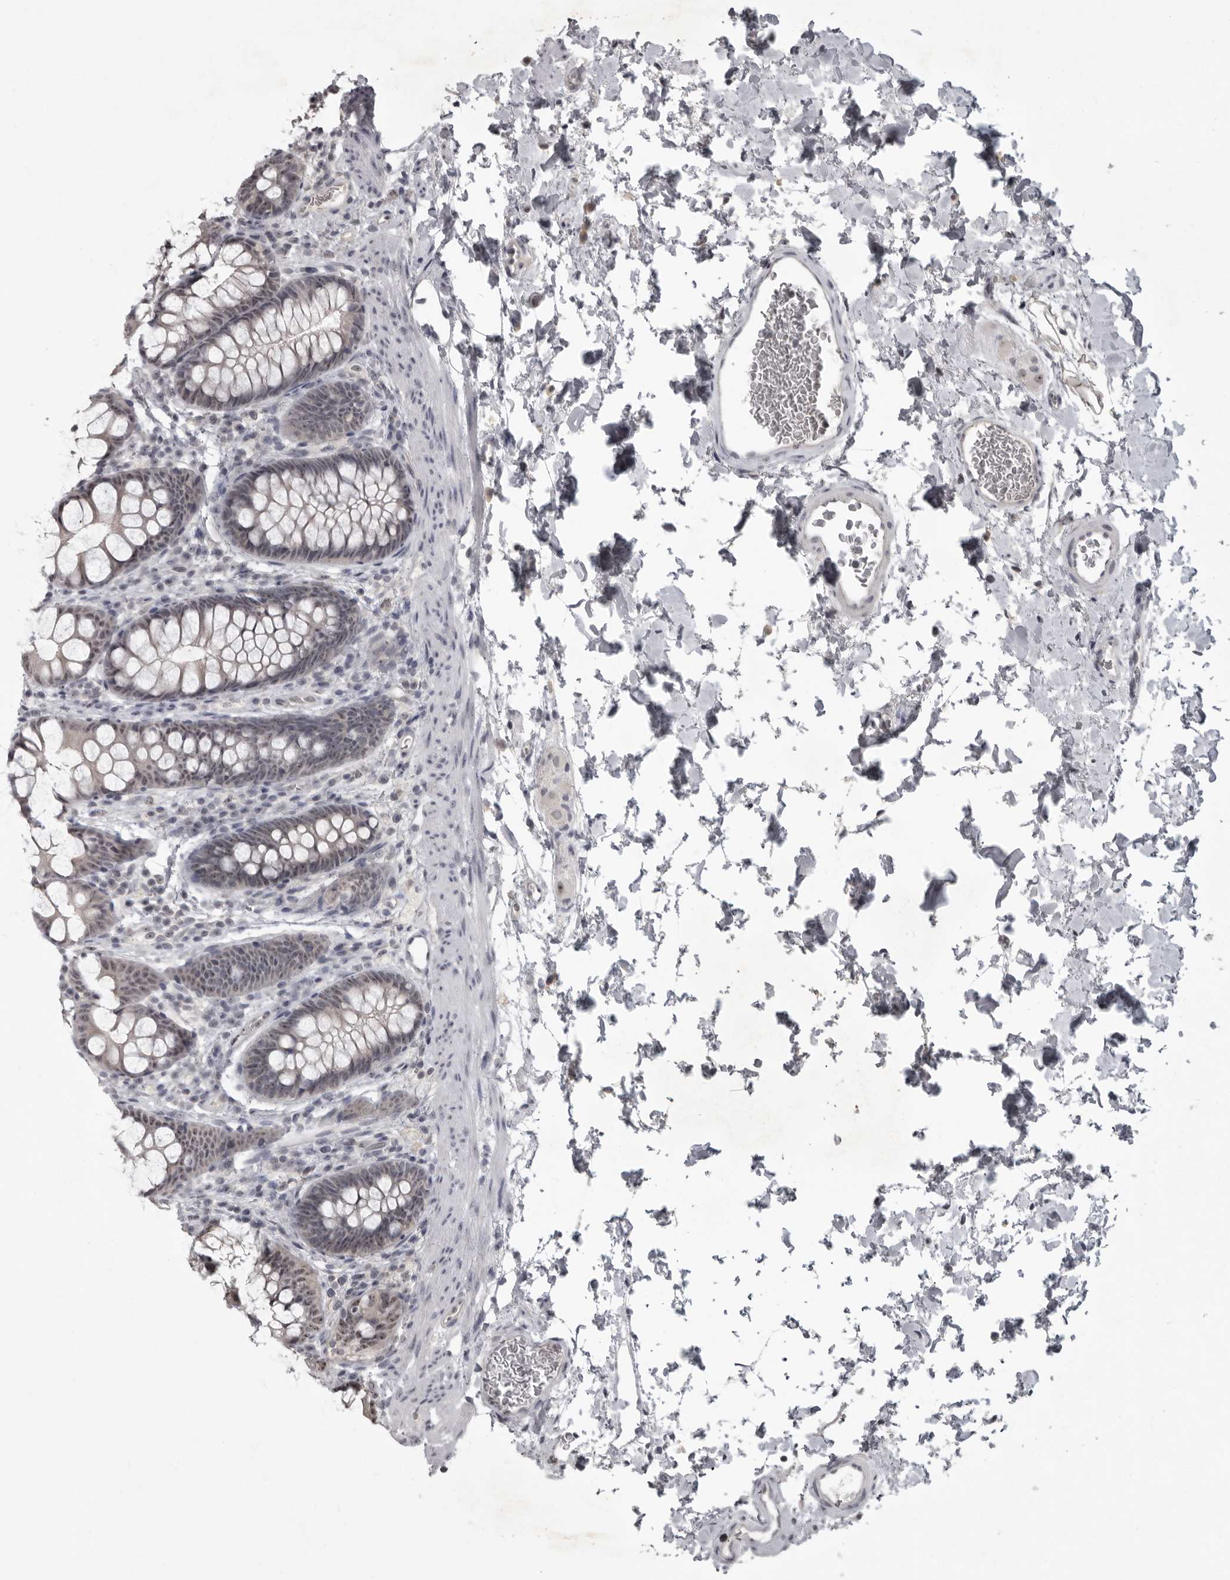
{"staining": {"intensity": "weak", "quantity": "25%-75%", "location": "cytoplasmic/membranous"}, "tissue": "colon", "cell_type": "Endothelial cells", "image_type": "normal", "snomed": [{"axis": "morphology", "description": "Normal tissue, NOS"}, {"axis": "topography", "description": "Colon"}], "caption": "Colon stained with a protein marker exhibits weak staining in endothelial cells.", "gene": "MRTO4", "patient": {"sex": "female", "age": 62}}